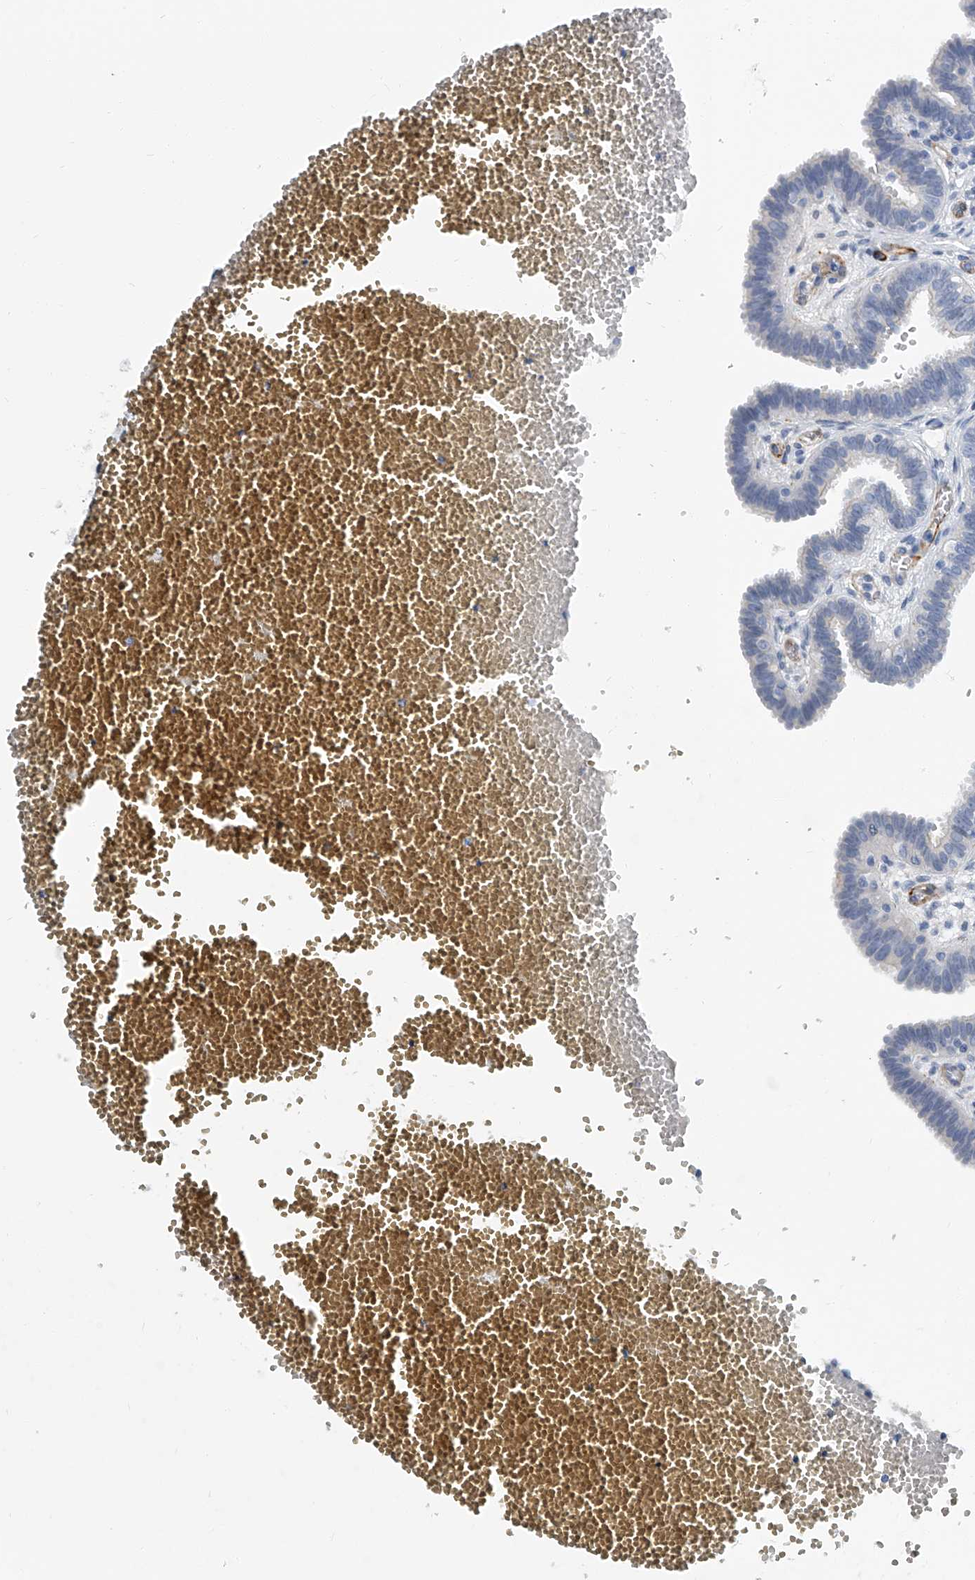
{"staining": {"intensity": "negative", "quantity": "none", "location": "none"}, "tissue": "fallopian tube", "cell_type": "Glandular cells", "image_type": "normal", "snomed": [{"axis": "morphology", "description": "Normal tissue, NOS"}, {"axis": "topography", "description": "Fallopian tube"}, {"axis": "topography", "description": "Placenta"}], "caption": "Immunohistochemical staining of benign fallopian tube shows no significant staining in glandular cells.", "gene": "KIRREL1", "patient": {"sex": "female", "age": 32}}